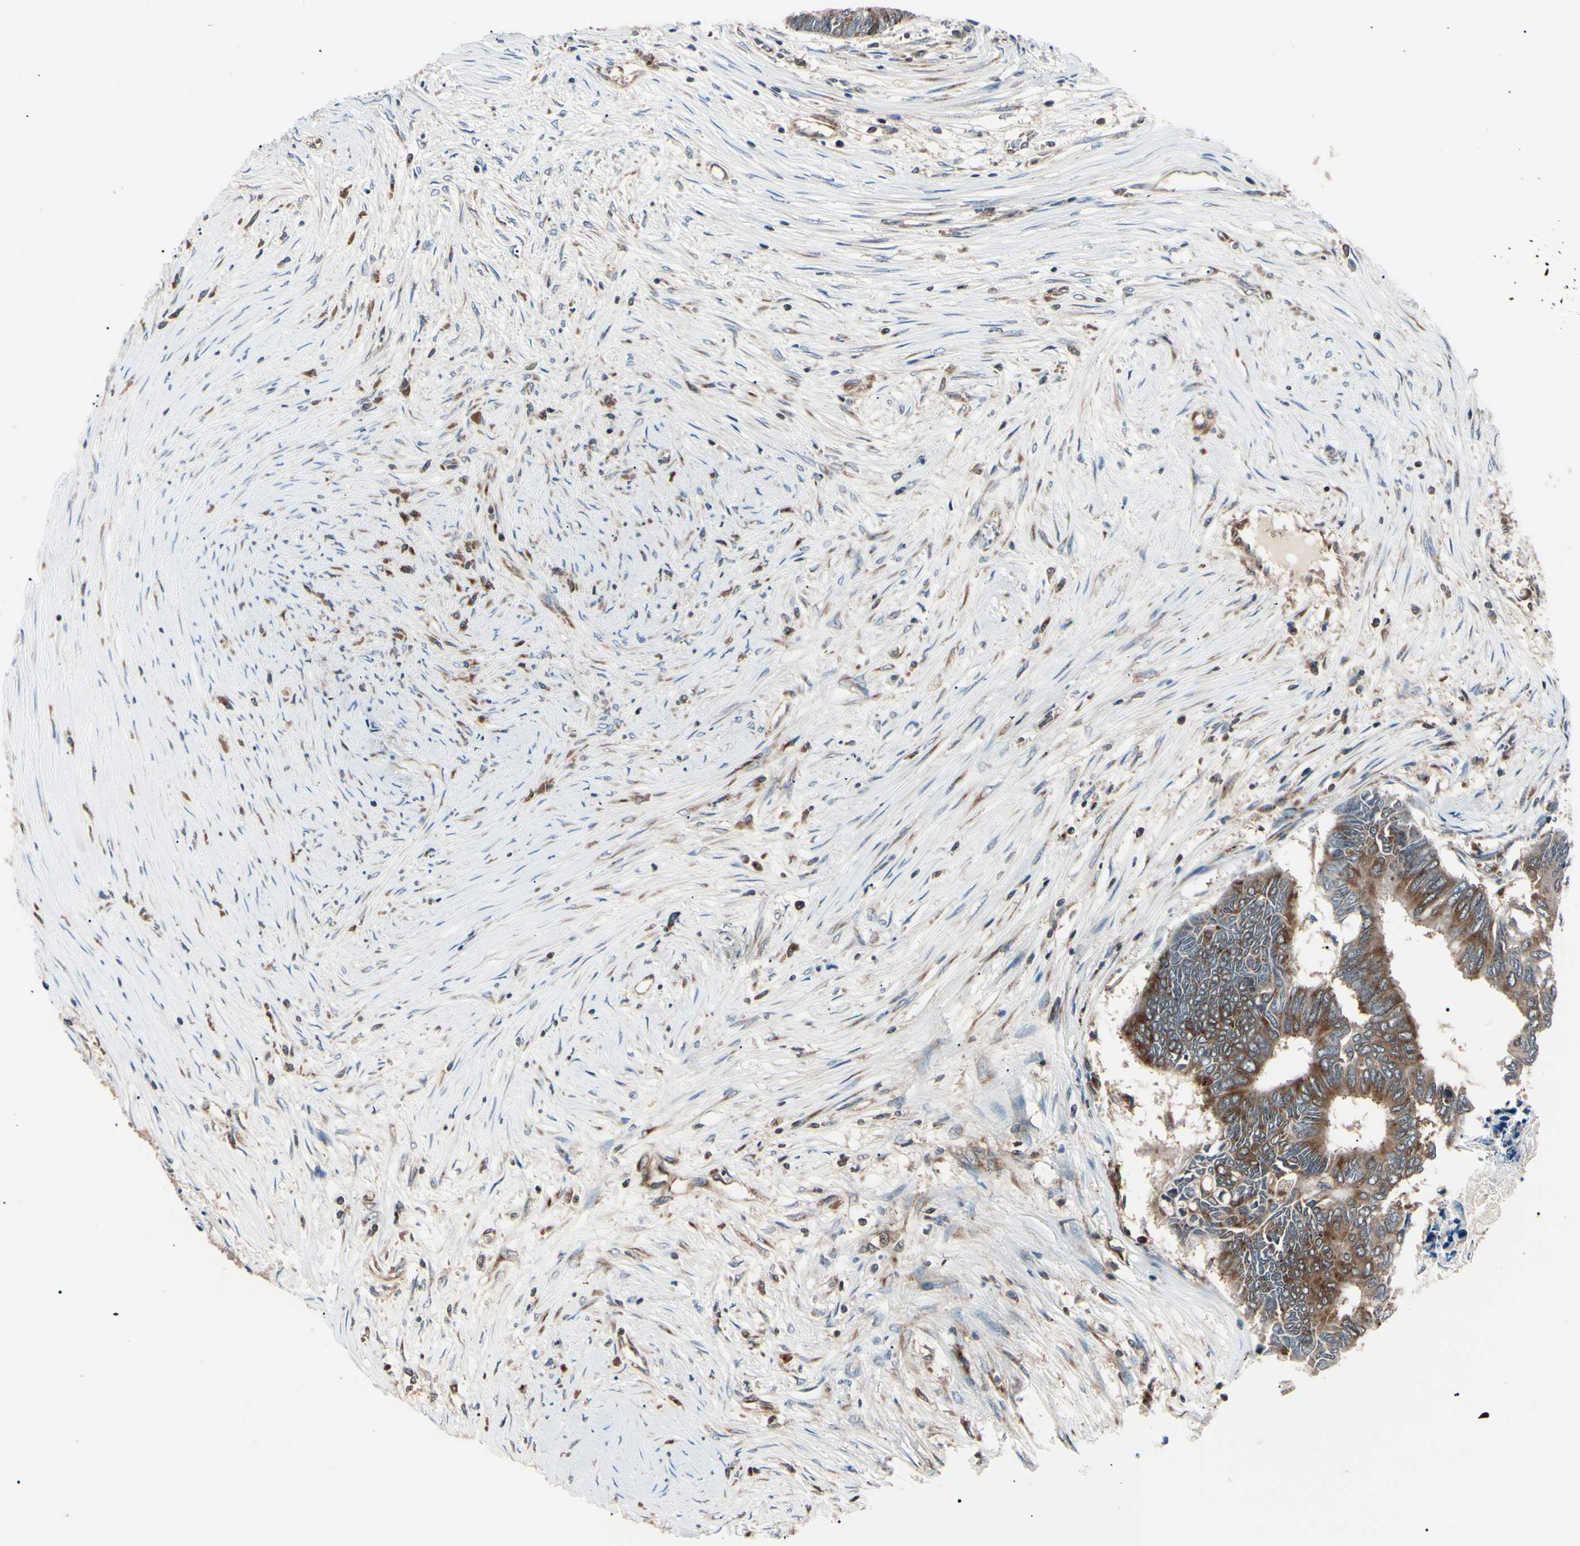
{"staining": {"intensity": "moderate", "quantity": ">75%", "location": "cytoplasmic/membranous"}, "tissue": "colorectal cancer", "cell_type": "Tumor cells", "image_type": "cancer", "snomed": [{"axis": "morphology", "description": "Adenocarcinoma, NOS"}, {"axis": "topography", "description": "Rectum"}], "caption": "Immunohistochemical staining of human colorectal cancer displays medium levels of moderate cytoplasmic/membranous staining in approximately >75% of tumor cells. (brown staining indicates protein expression, while blue staining denotes nuclei).", "gene": "MAPRE1", "patient": {"sex": "male", "age": 63}}